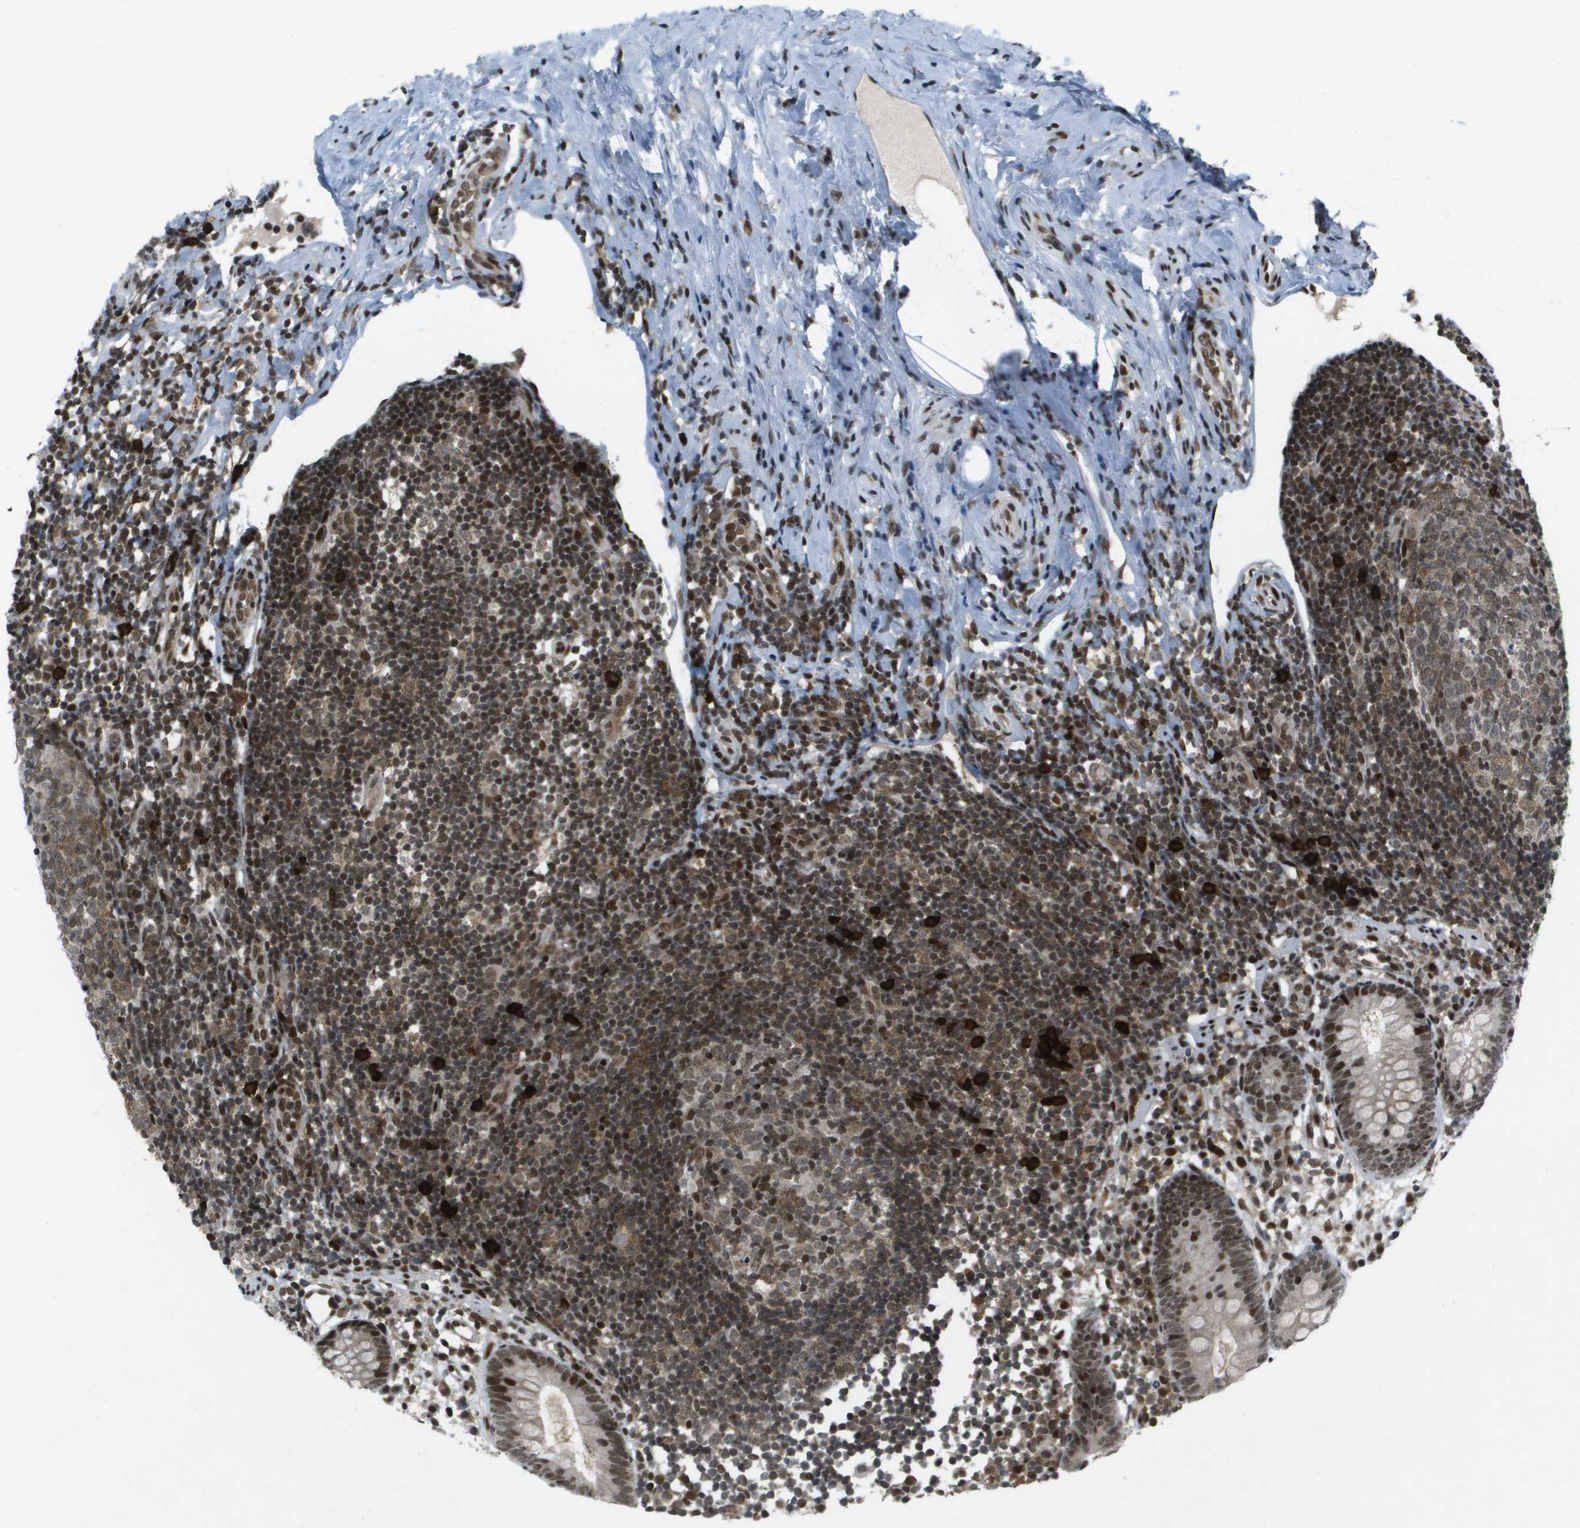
{"staining": {"intensity": "moderate", "quantity": ">75%", "location": "nuclear"}, "tissue": "appendix", "cell_type": "Glandular cells", "image_type": "normal", "snomed": [{"axis": "morphology", "description": "Normal tissue, NOS"}, {"axis": "topography", "description": "Appendix"}], "caption": "Immunohistochemical staining of normal appendix exhibits moderate nuclear protein staining in approximately >75% of glandular cells.", "gene": "IRF7", "patient": {"sex": "female", "age": 20}}